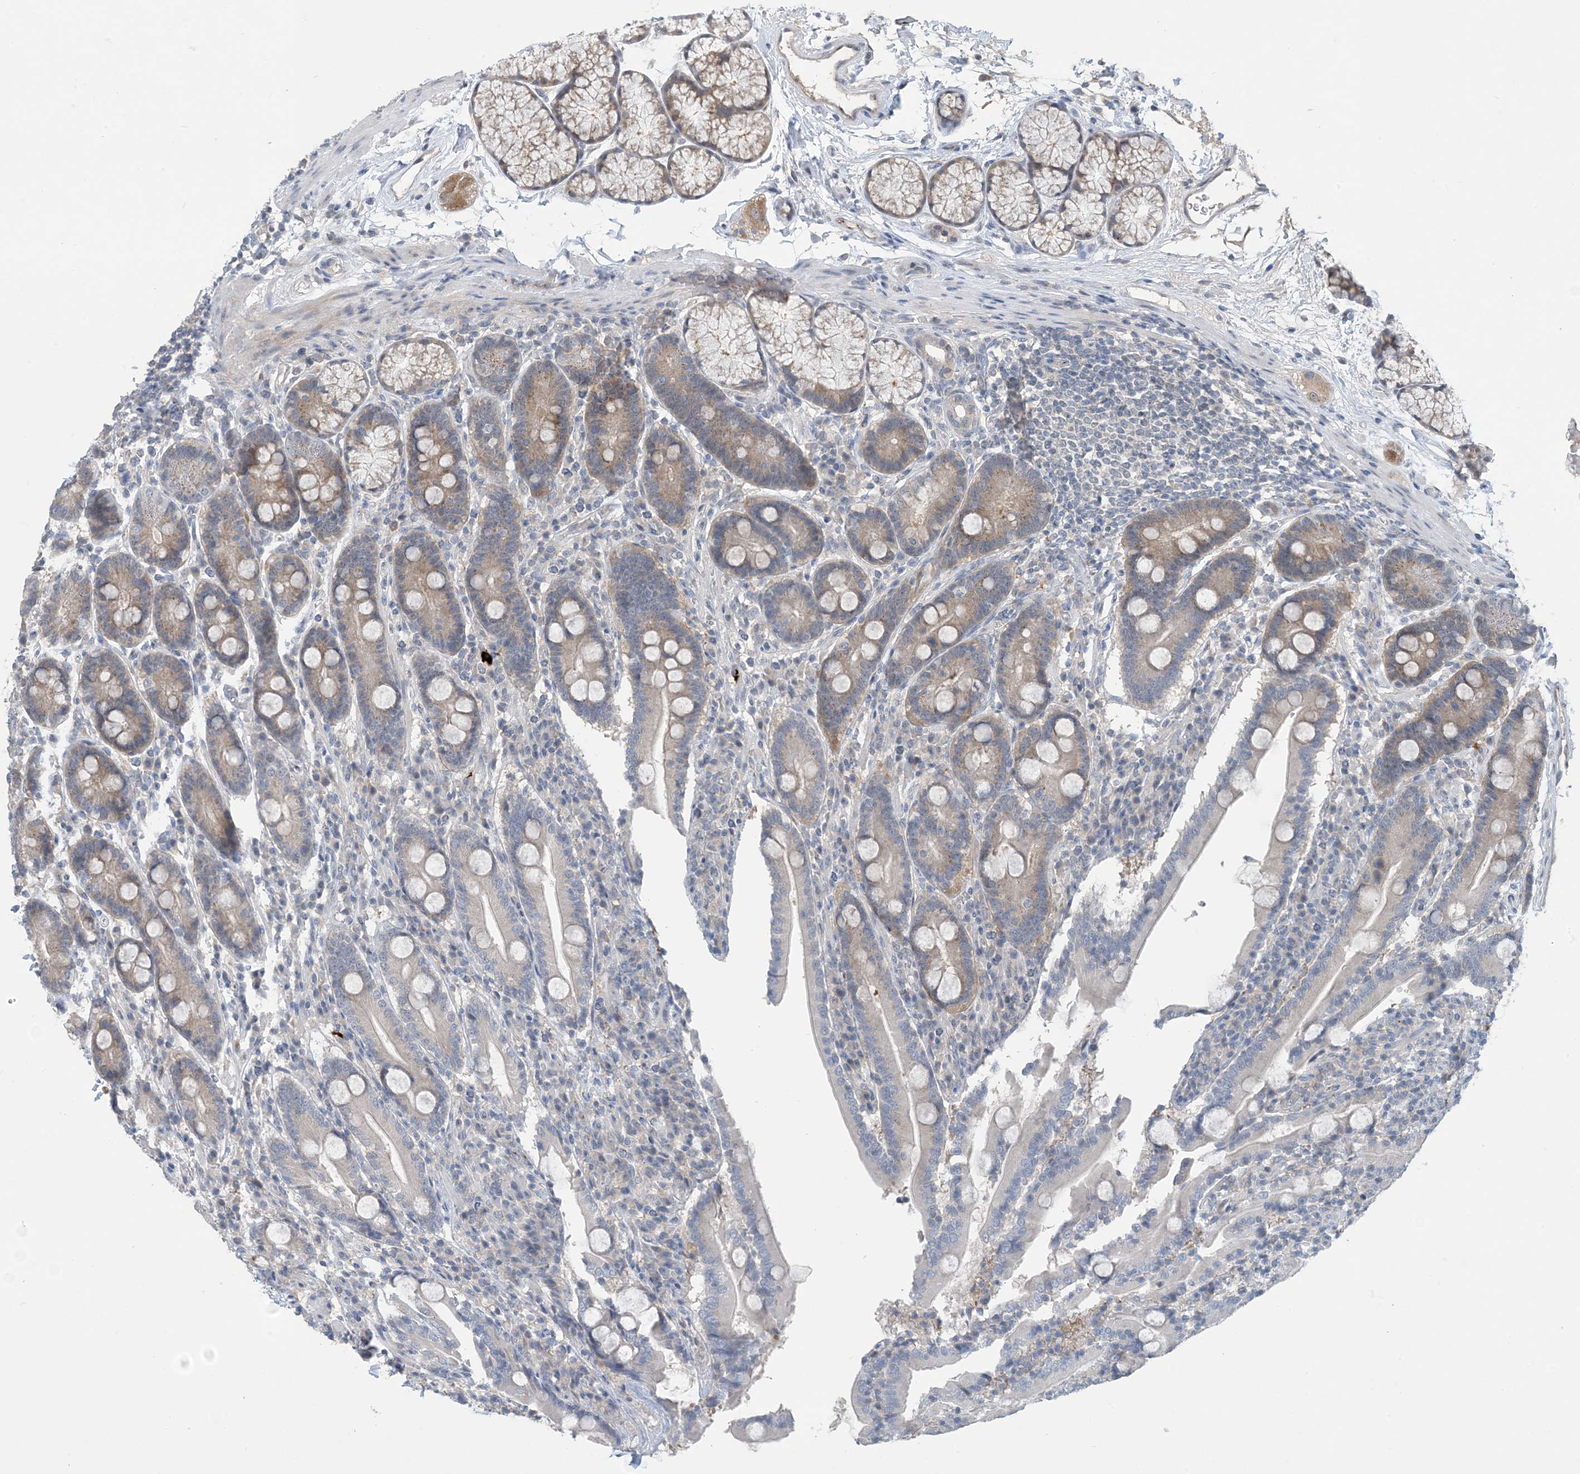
{"staining": {"intensity": "moderate", "quantity": "25%-75%", "location": "cytoplasmic/membranous"}, "tissue": "duodenum", "cell_type": "Glandular cells", "image_type": "normal", "snomed": [{"axis": "morphology", "description": "Normal tissue, NOS"}, {"axis": "topography", "description": "Duodenum"}], "caption": "This is an image of IHC staining of normal duodenum, which shows moderate positivity in the cytoplasmic/membranous of glandular cells.", "gene": "TINAG", "patient": {"sex": "male", "age": 35}}